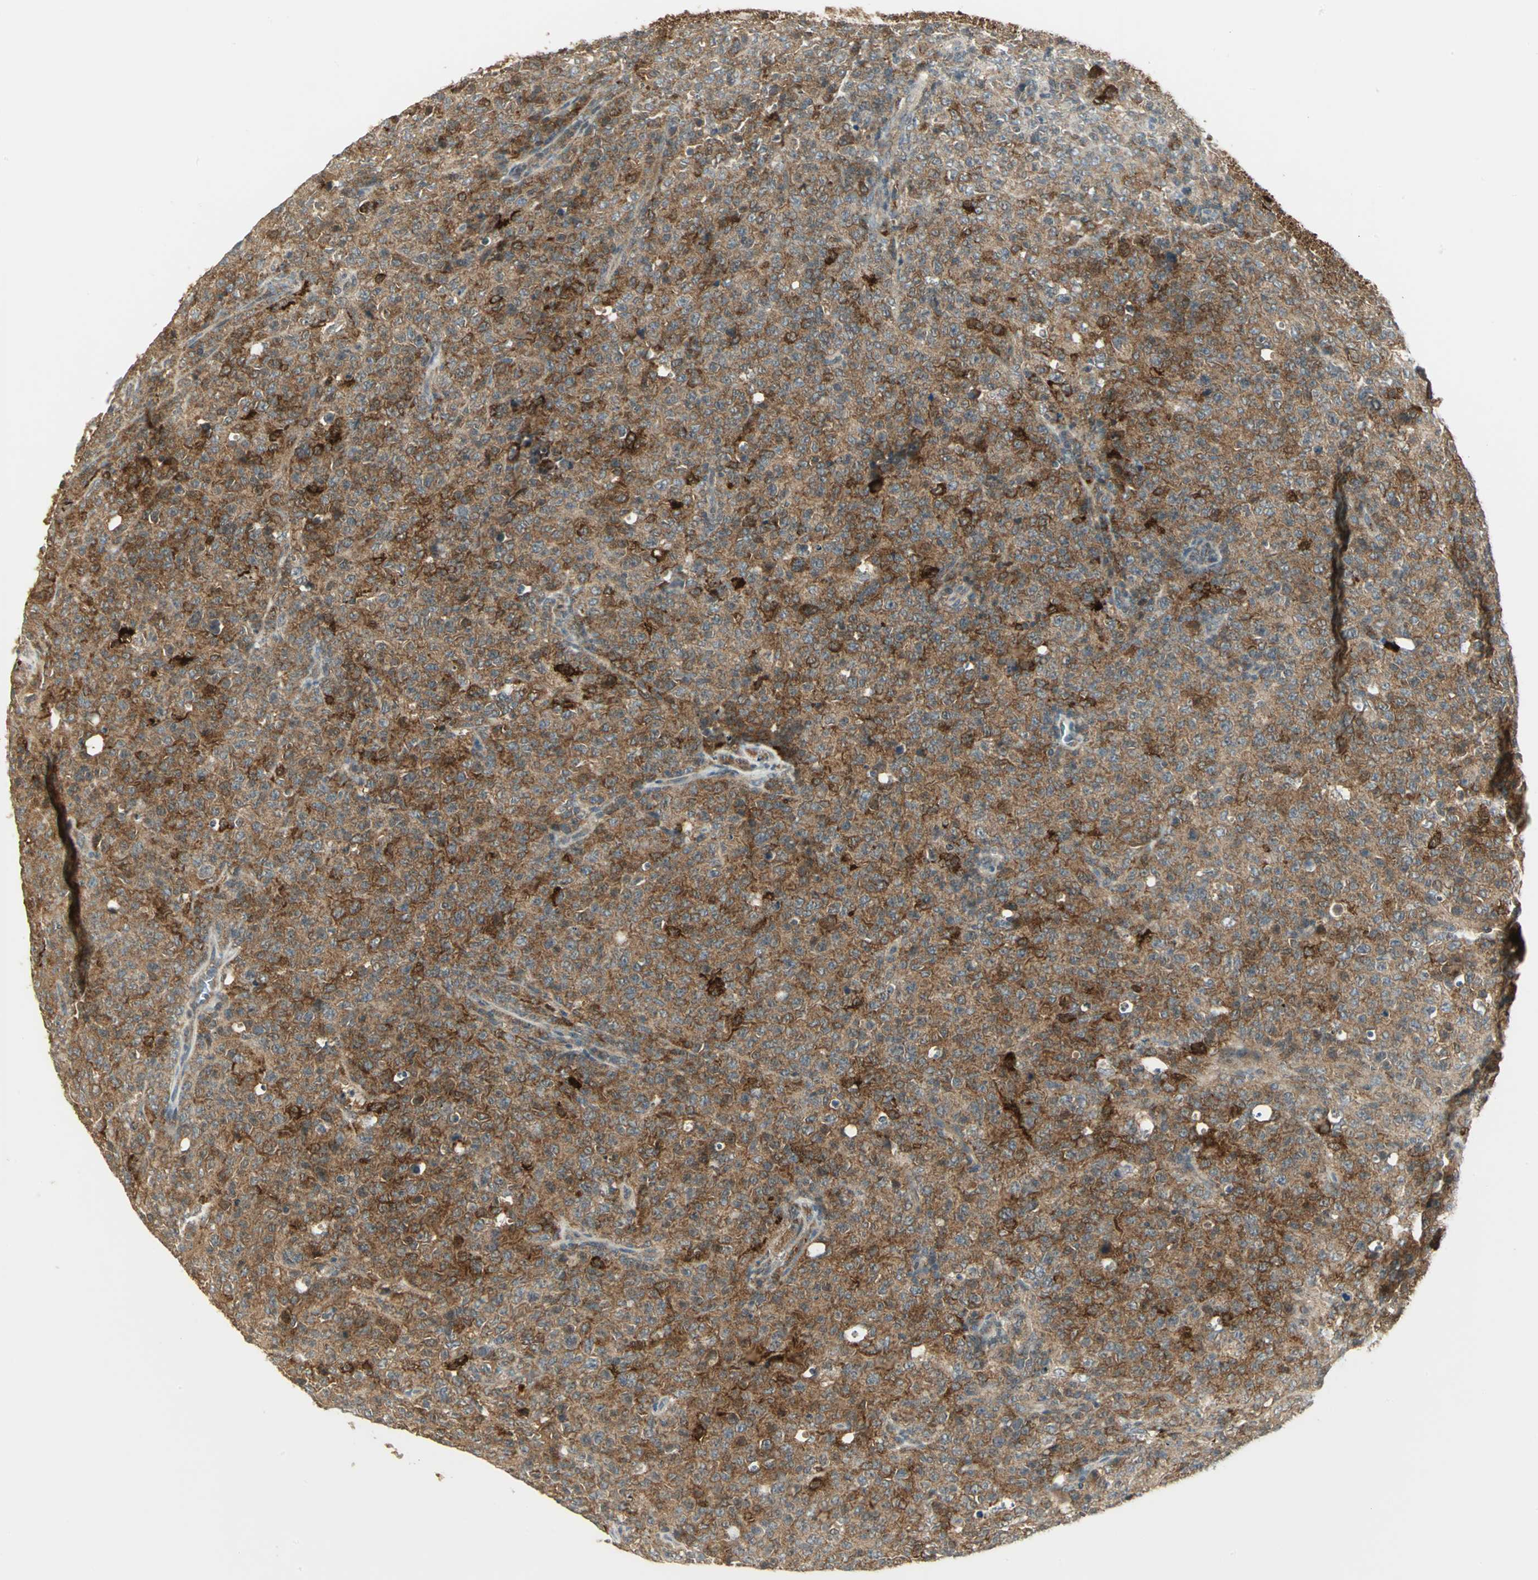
{"staining": {"intensity": "strong", "quantity": "25%-75%", "location": "cytoplasmic/membranous"}, "tissue": "lymphoma", "cell_type": "Tumor cells", "image_type": "cancer", "snomed": [{"axis": "morphology", "description": "Malignant lymphoma, non-Hodgkin's type, High grade"}, {"axis": "topography", "description": "Tonsil"}], "caption": "Protein staining displays strong cytoplasmic/membranous positivity in approximately 25%-75% of tumor cells in lymphoma. (DAB (3,3'-diaminobenzidine) IHC, brown staining for protein, blue staining for nuclei).", "gene": "MAPK8IP3", "patient": {"sex": "female", "age": 36}}